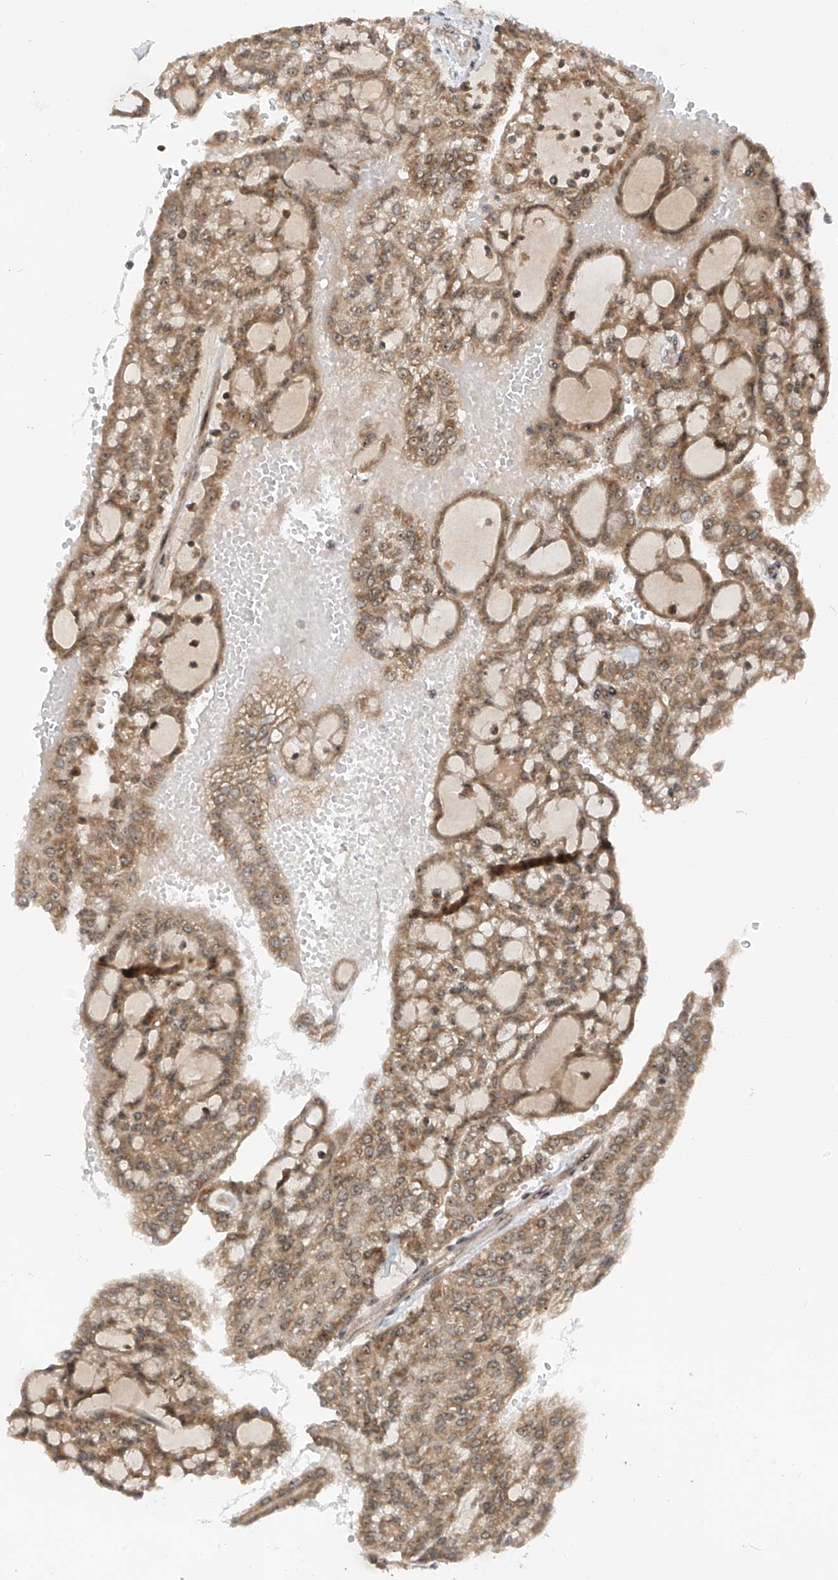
{"staining": {"intensity": "moderate", "quantity": ">75%", "location": "cytoplasmic/membranous"}, "tissue": "renal cancer", "cell_type": "Tumor cells", "image_type": "cancer", "snomed": [{"axis": "morphology", "description": "Adenocarcinoma, NOS"}, {"axis": "topography", "description": "Kidney"}], "caption": "Immunohistochemistry staining of adenocarcinoma (renal), which reveals medium levels of moderate cytoplasmic/membranous staining in about >75% of tumor cells indicating moderate cytoplasmic/membranous protein positivity. The staining was performed using DAB (3,3'-diaminobenzidine) (brown) for protein detection and nuclei were counterstained in hematoxylin (blue).", "gene": "C1orf131", "patient": {"sex": "male", "age": 63}}